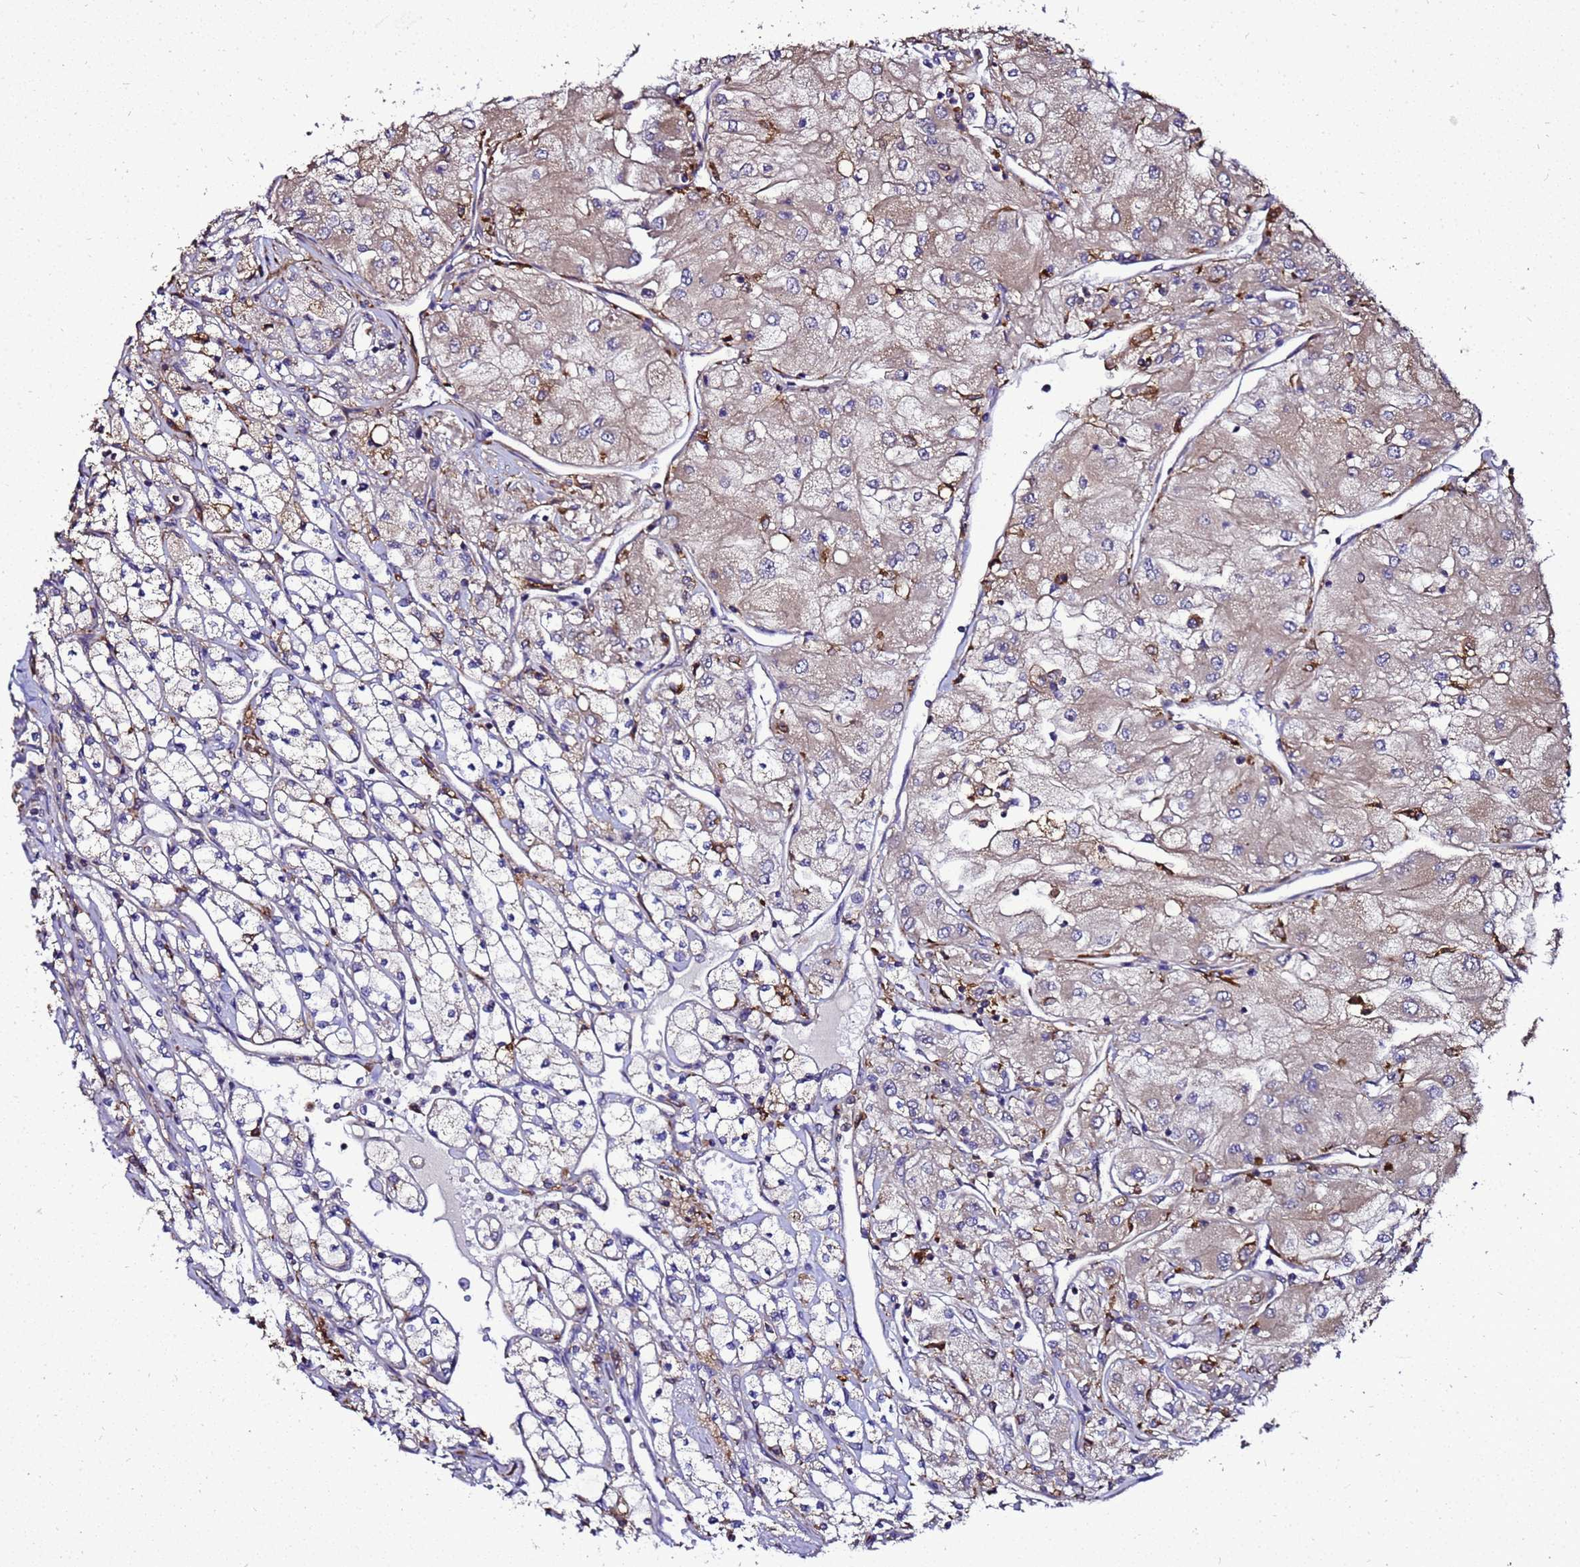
{"staining": {"intensity": "weak", "quantity": "25%-75%", "location": "cytoplasmic/membranous"}, "tissue": "renal cancer", "cell_type": "Tumor cells", "image_type": "cancer", "snomed": [{"axis": "morphology", "description": "Adenocarcinoma, NOS"}, {"axis": "topography", "description": "Kidney"}], "caption": "Protein expression analysis of adenocarcinoma (renal) exhibits weak cytoplasmic/membranous positivity in about 25%-75% of tumor cells.", "gene": "TRABD", "patient": {"sex": "male", "age": 80}}